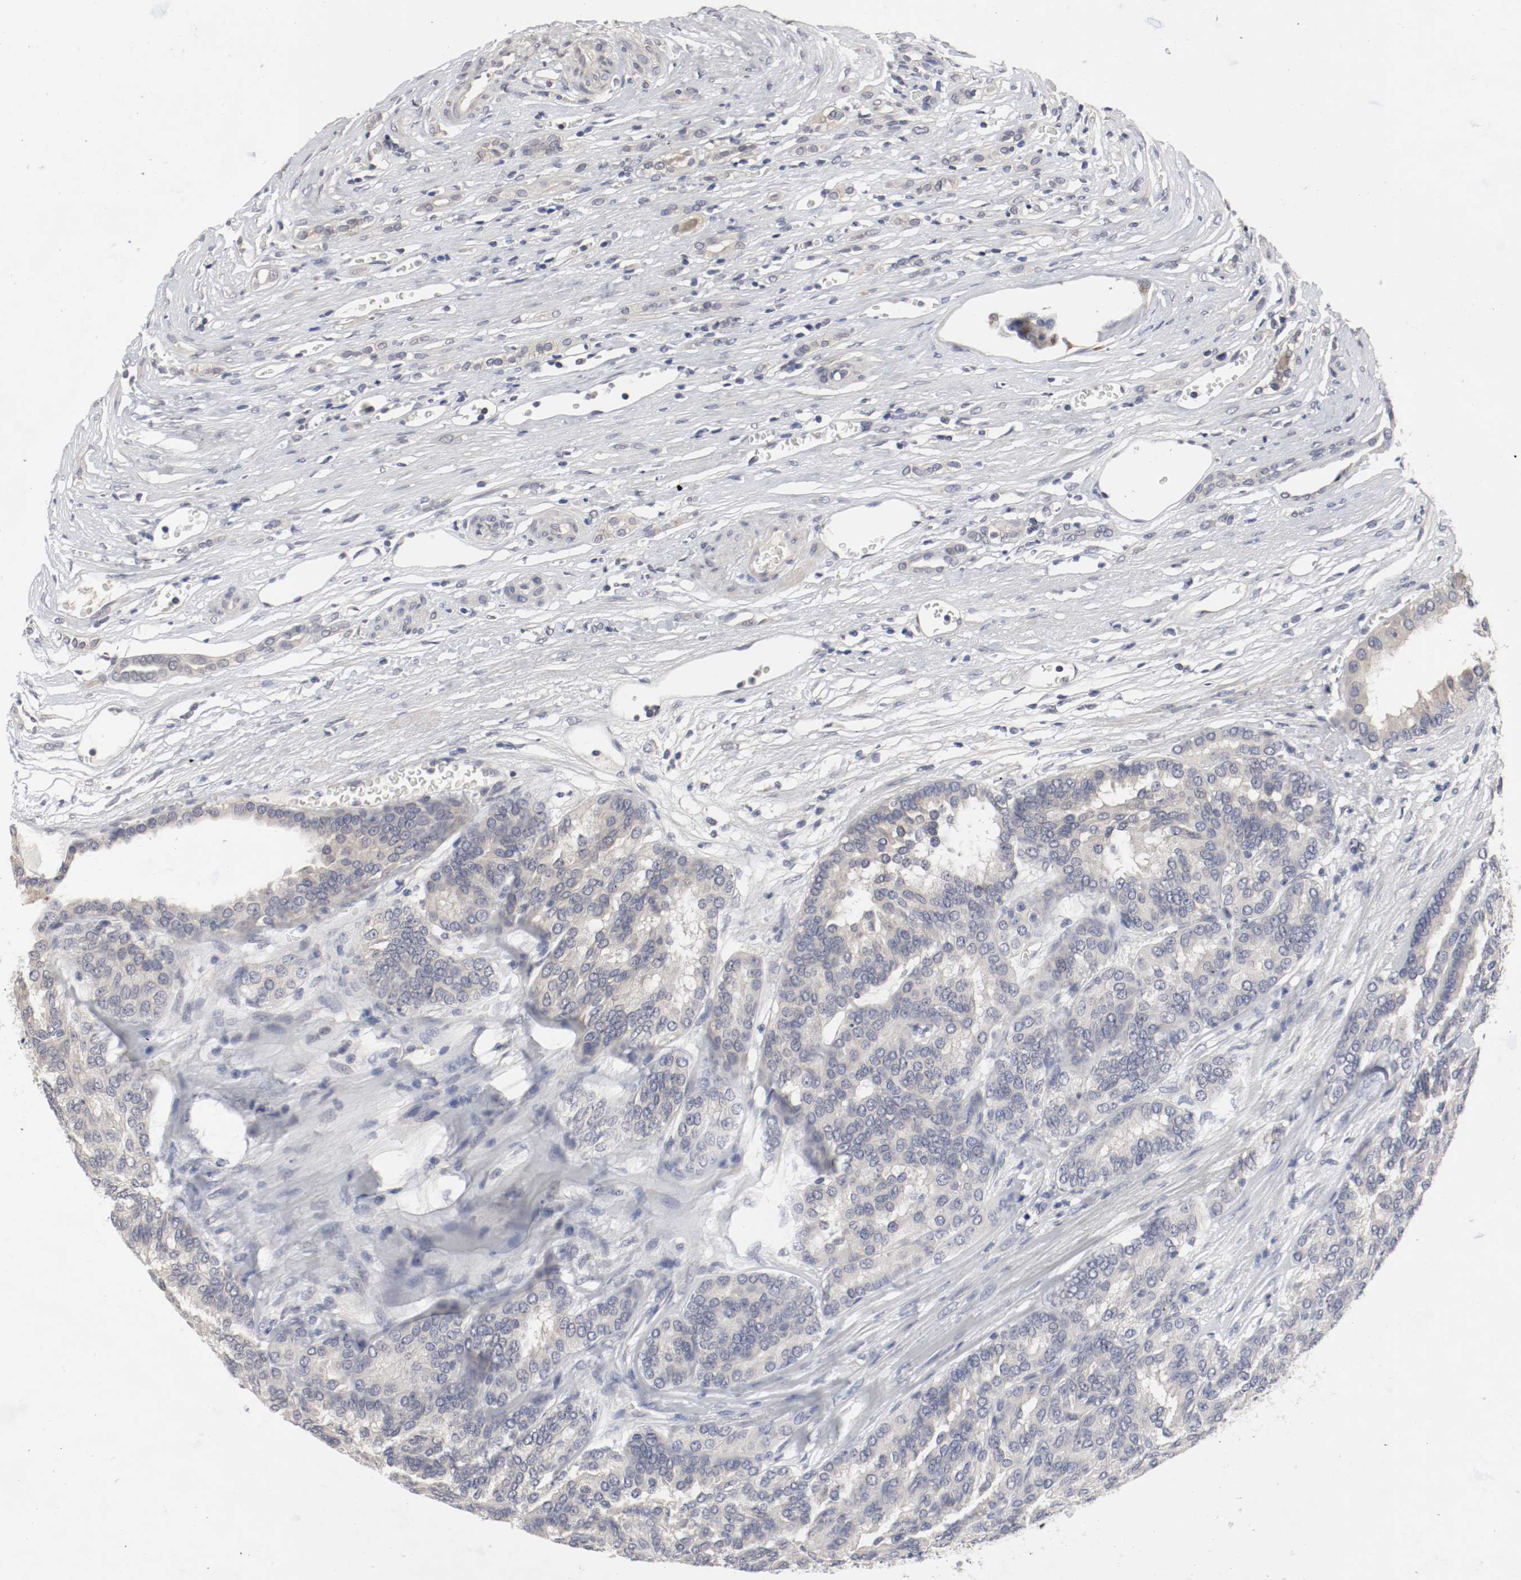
{"staining": {"intensity": "negative", "quantity": "none", "location": "none"}, "tissue": "renal cancer", "cell_type": "Tumor cells", "image_type": "cancer", "snomed": [{"axis": "morphology", "description": "Adenocarcinoma, NOS"}, {"axis": "topography", "description": "Kidney"}], "caption": "DAB immunohistochemical staining of adenocarcinoma (renal) exhibits no significant positivity in tumor cells.", "gene": "CEBPE", "patient": {"sex": "male", "age": 46}}